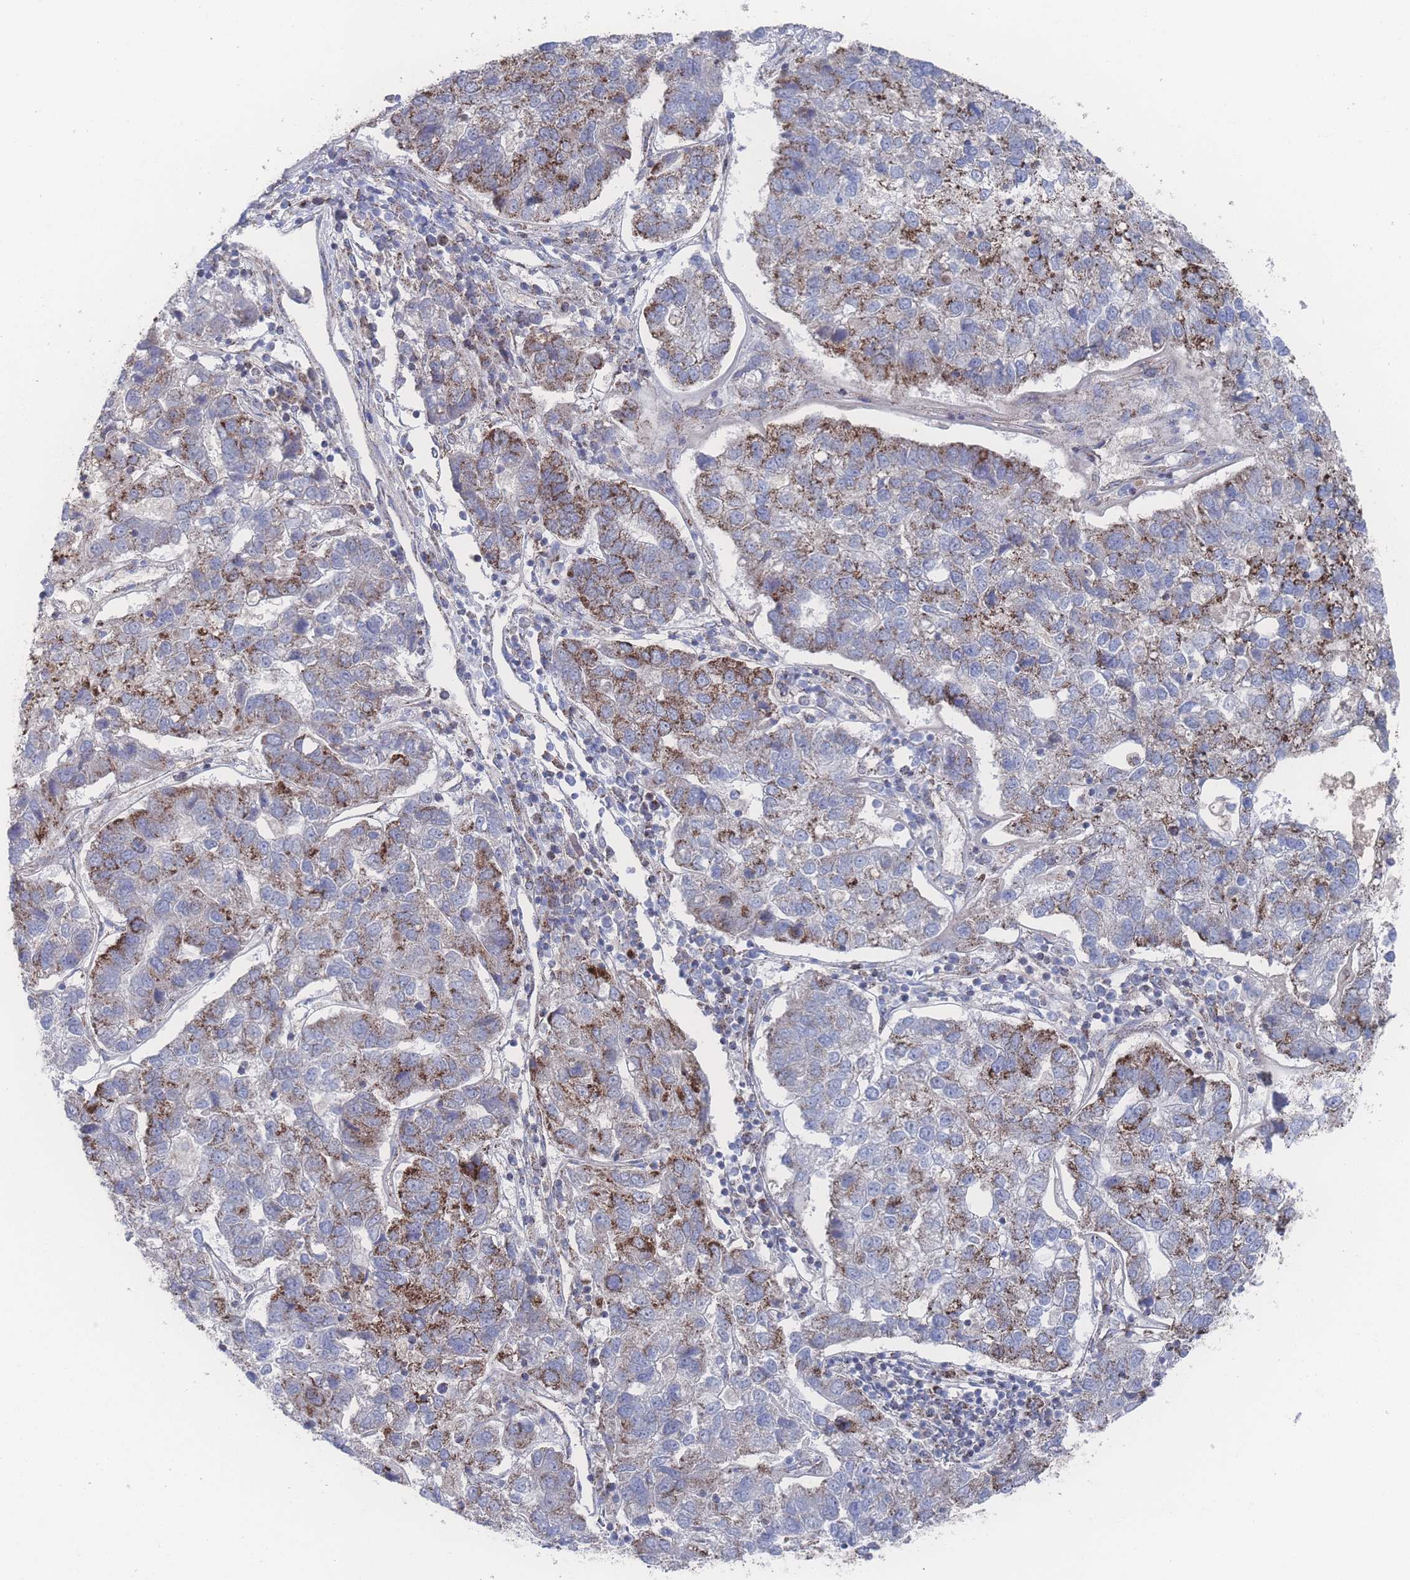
{"staining": {"intensity": "strong", "quantity": "25%-75%", "location": "cytoplasmic/membranous"}, "tissue": "pancreatic cancer", "cell_type": "Tumor cells", "image_type": "cancer", "snomed": [{"axis": "morphology", "description": "Adenocarcinoma, NOS"}, {"axis": "topography", "description": "Pancreas"}], "caption": "Immunohistochemical staining of adenocarcinoma (pancreatic) reveals high levels of strong cytoplasmic/membranous protein expression in about 25%-75% of tumor cells.", "gene": "PEX14", "patient": {"sex": "female", "age": 61}}